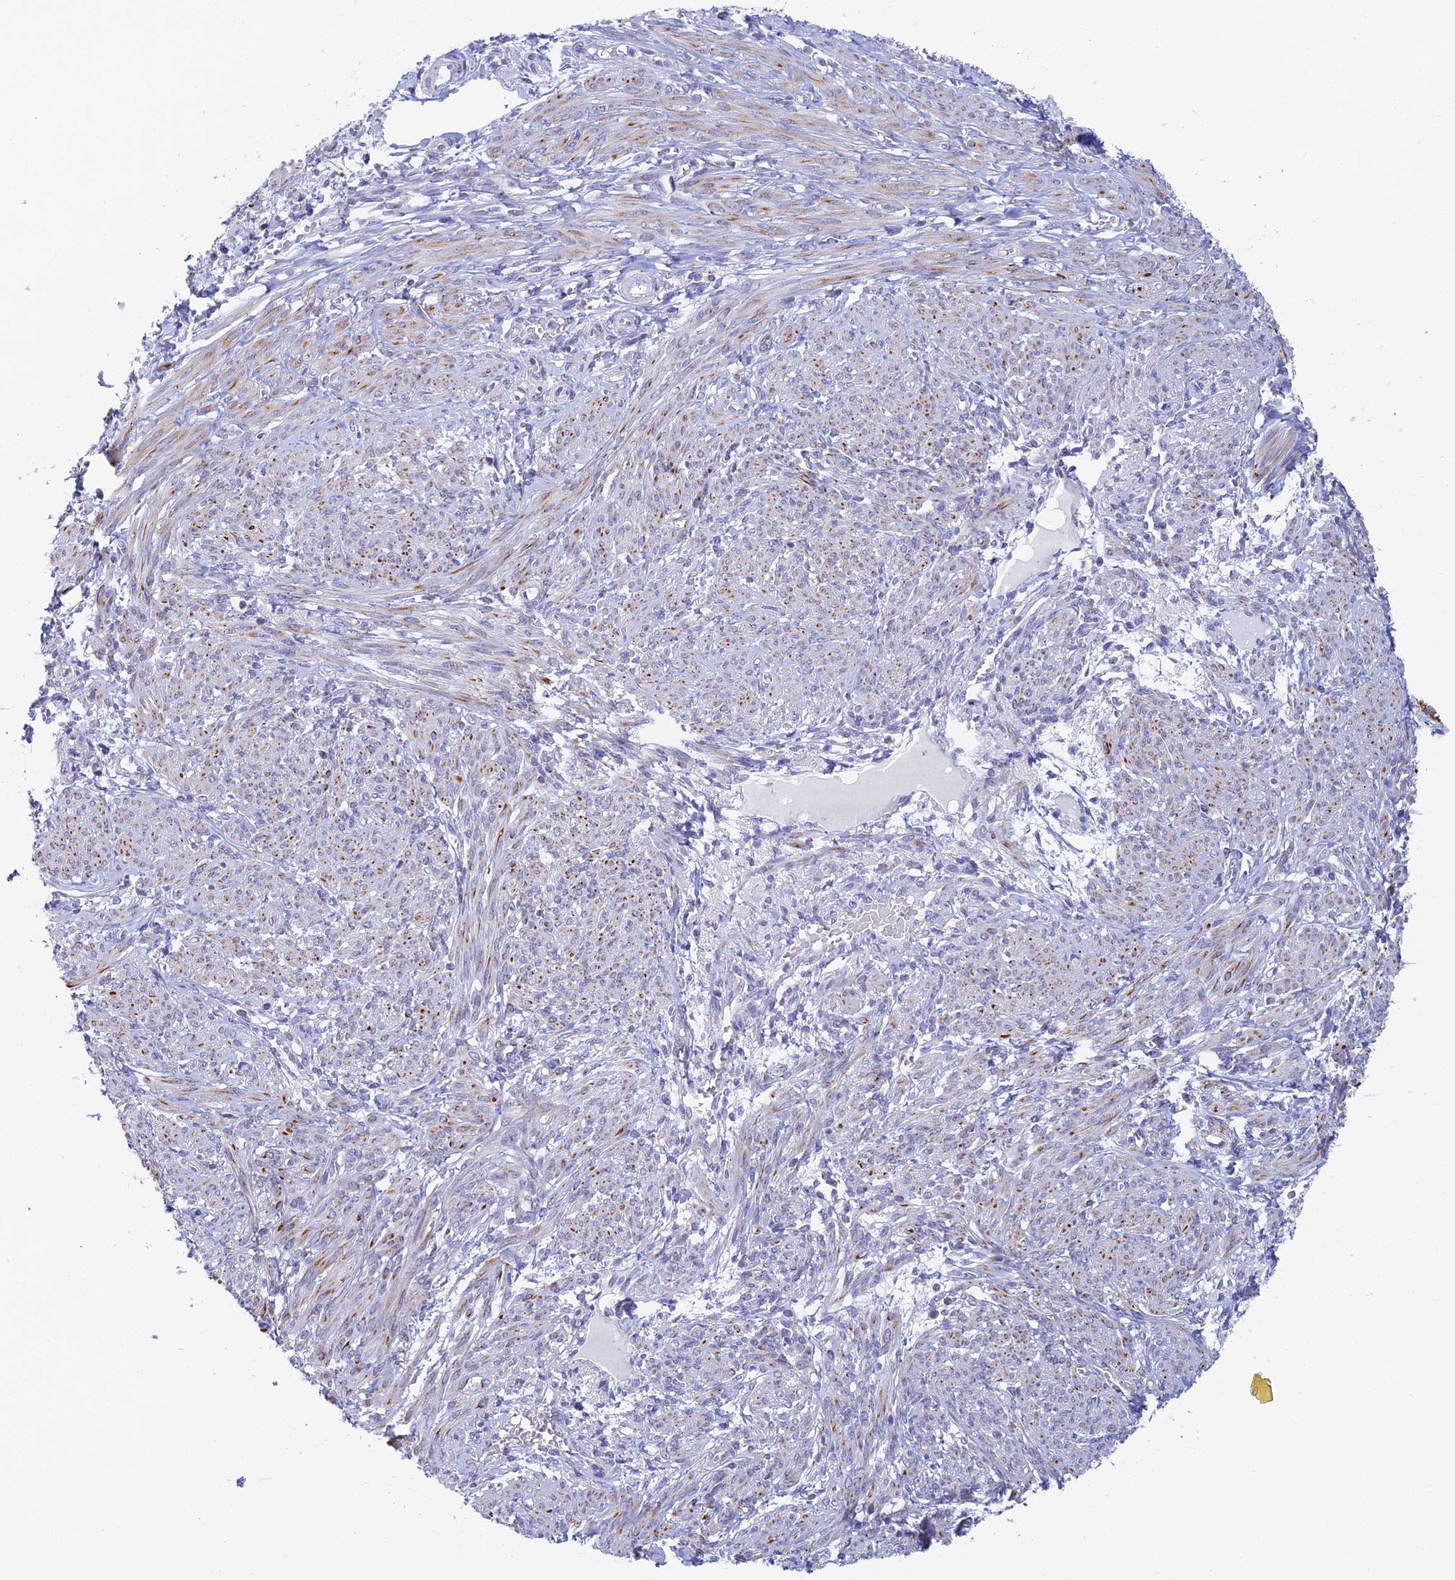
{"staining": {"intensity": "moderate", "quantity": "<25%", "location": "cytoplasmic/membranous"}, "tissue": "smooth muscle", "cell_type": "Smooth muscle cells", "image_type": "normal", "snomed": [{"axis": "morphology", "description": "Normal tissue, NOS"}, {"axis": "topography", "description": "Smooth muscle"}], "caption": "Benign smooth muscle was stained to show a protein in brown. There is low levels of moderate cytoplasmic/membranous staining in approximately <25% of smooth muscle cells. (DAB = brown stain, brightfield microscopy at high magnification).", "gene": "REXO5", "patient": {"sex": "female", "age": 39}}